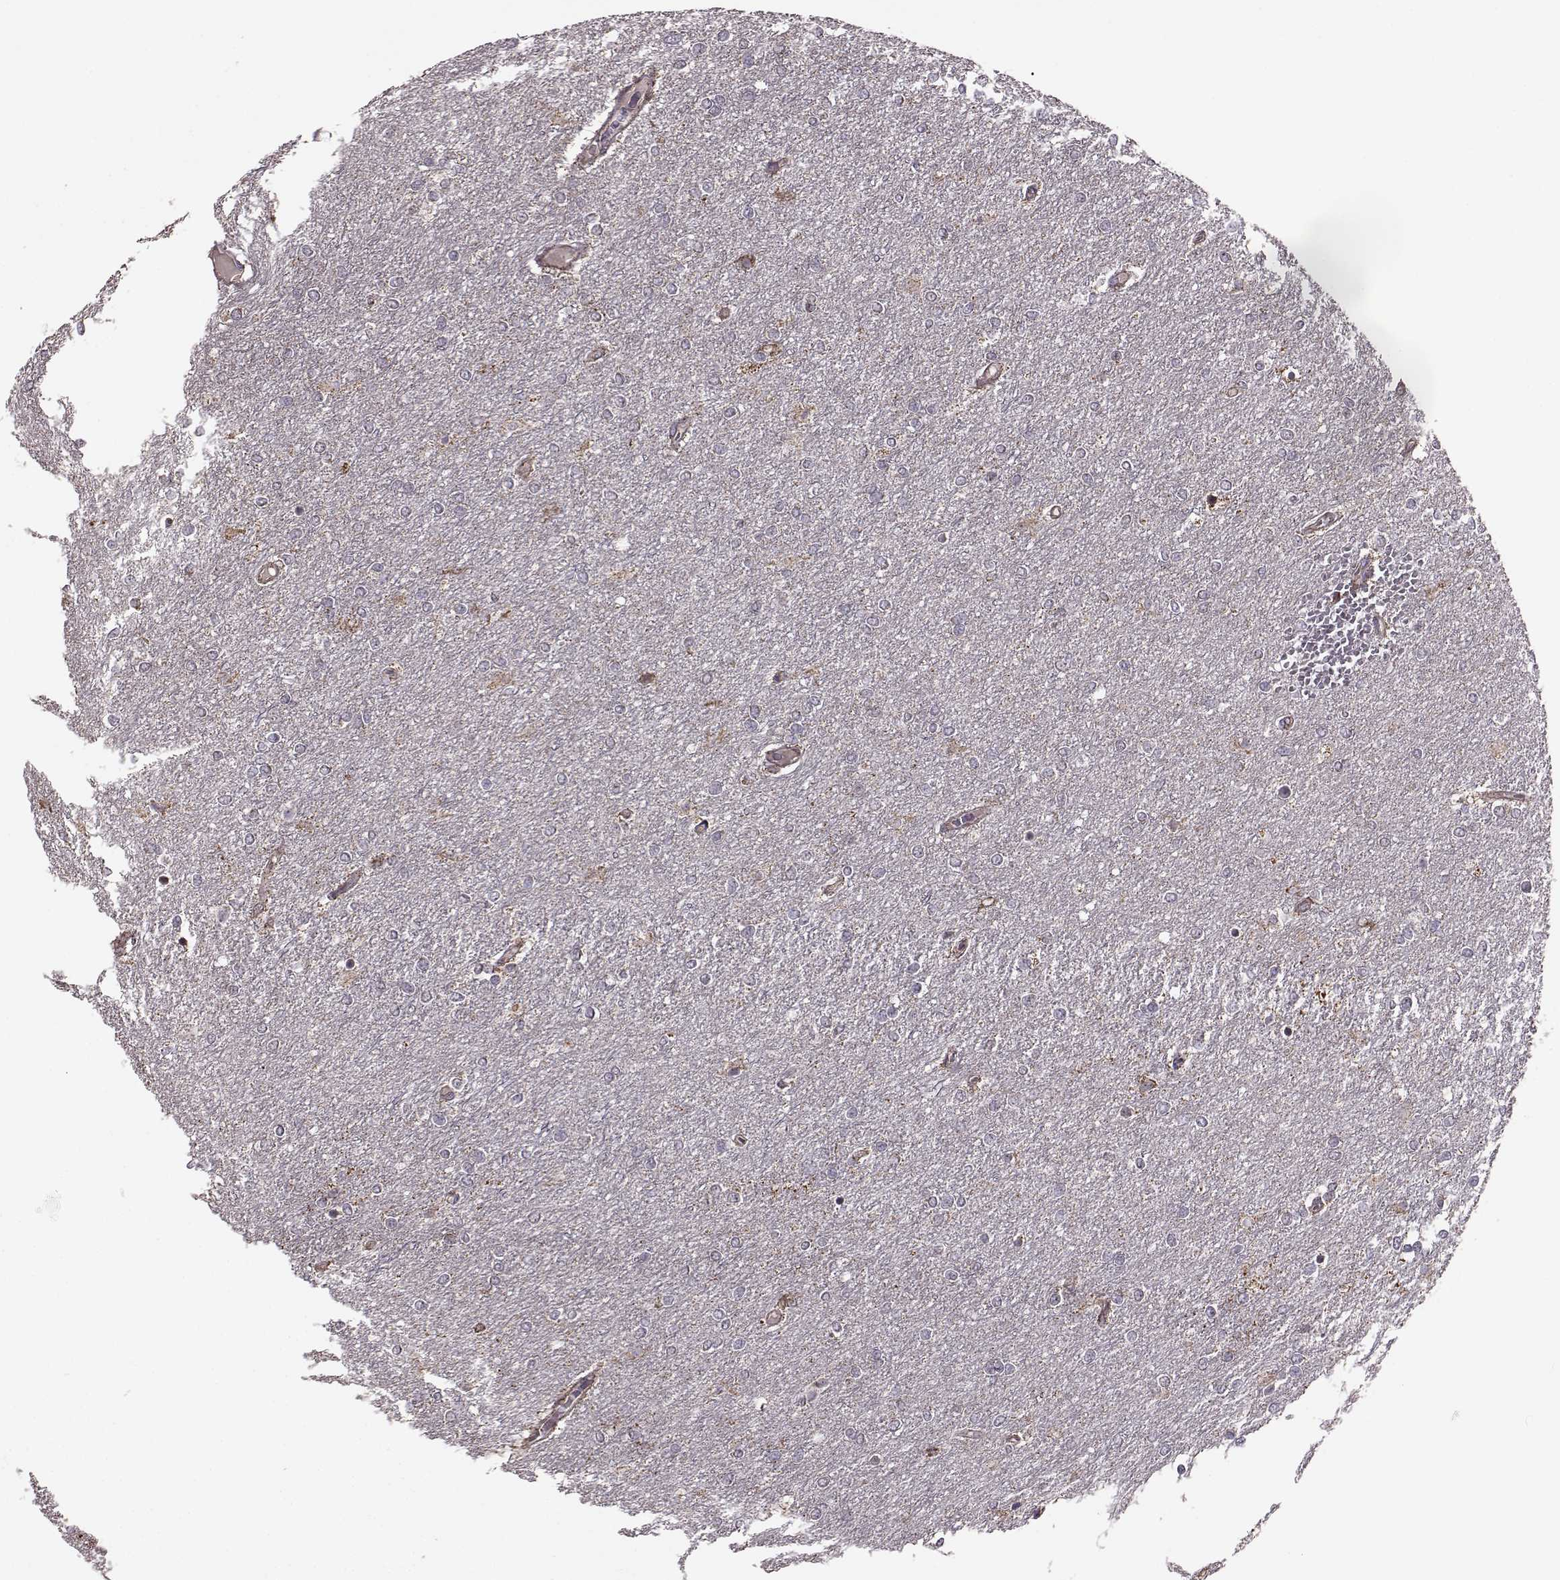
{"staining": {"intensity": "negative", "quantity": "none", "location": "none"}, "tissue": "glioma", "cell_type": "Tumor cells", "image_type": "cancer", "snomed": [{"axis": "morphology", "description": "Glioma, malignant, High grade"}, {"axis": "topography", "description": "Brain"}], "caption": "Human glioma stained for a protein using immunohistochemistry (IHC) reveals no expression in tumor cells.", "gene": "PUDP", "patient": {"sex": "female", "age": 61}}